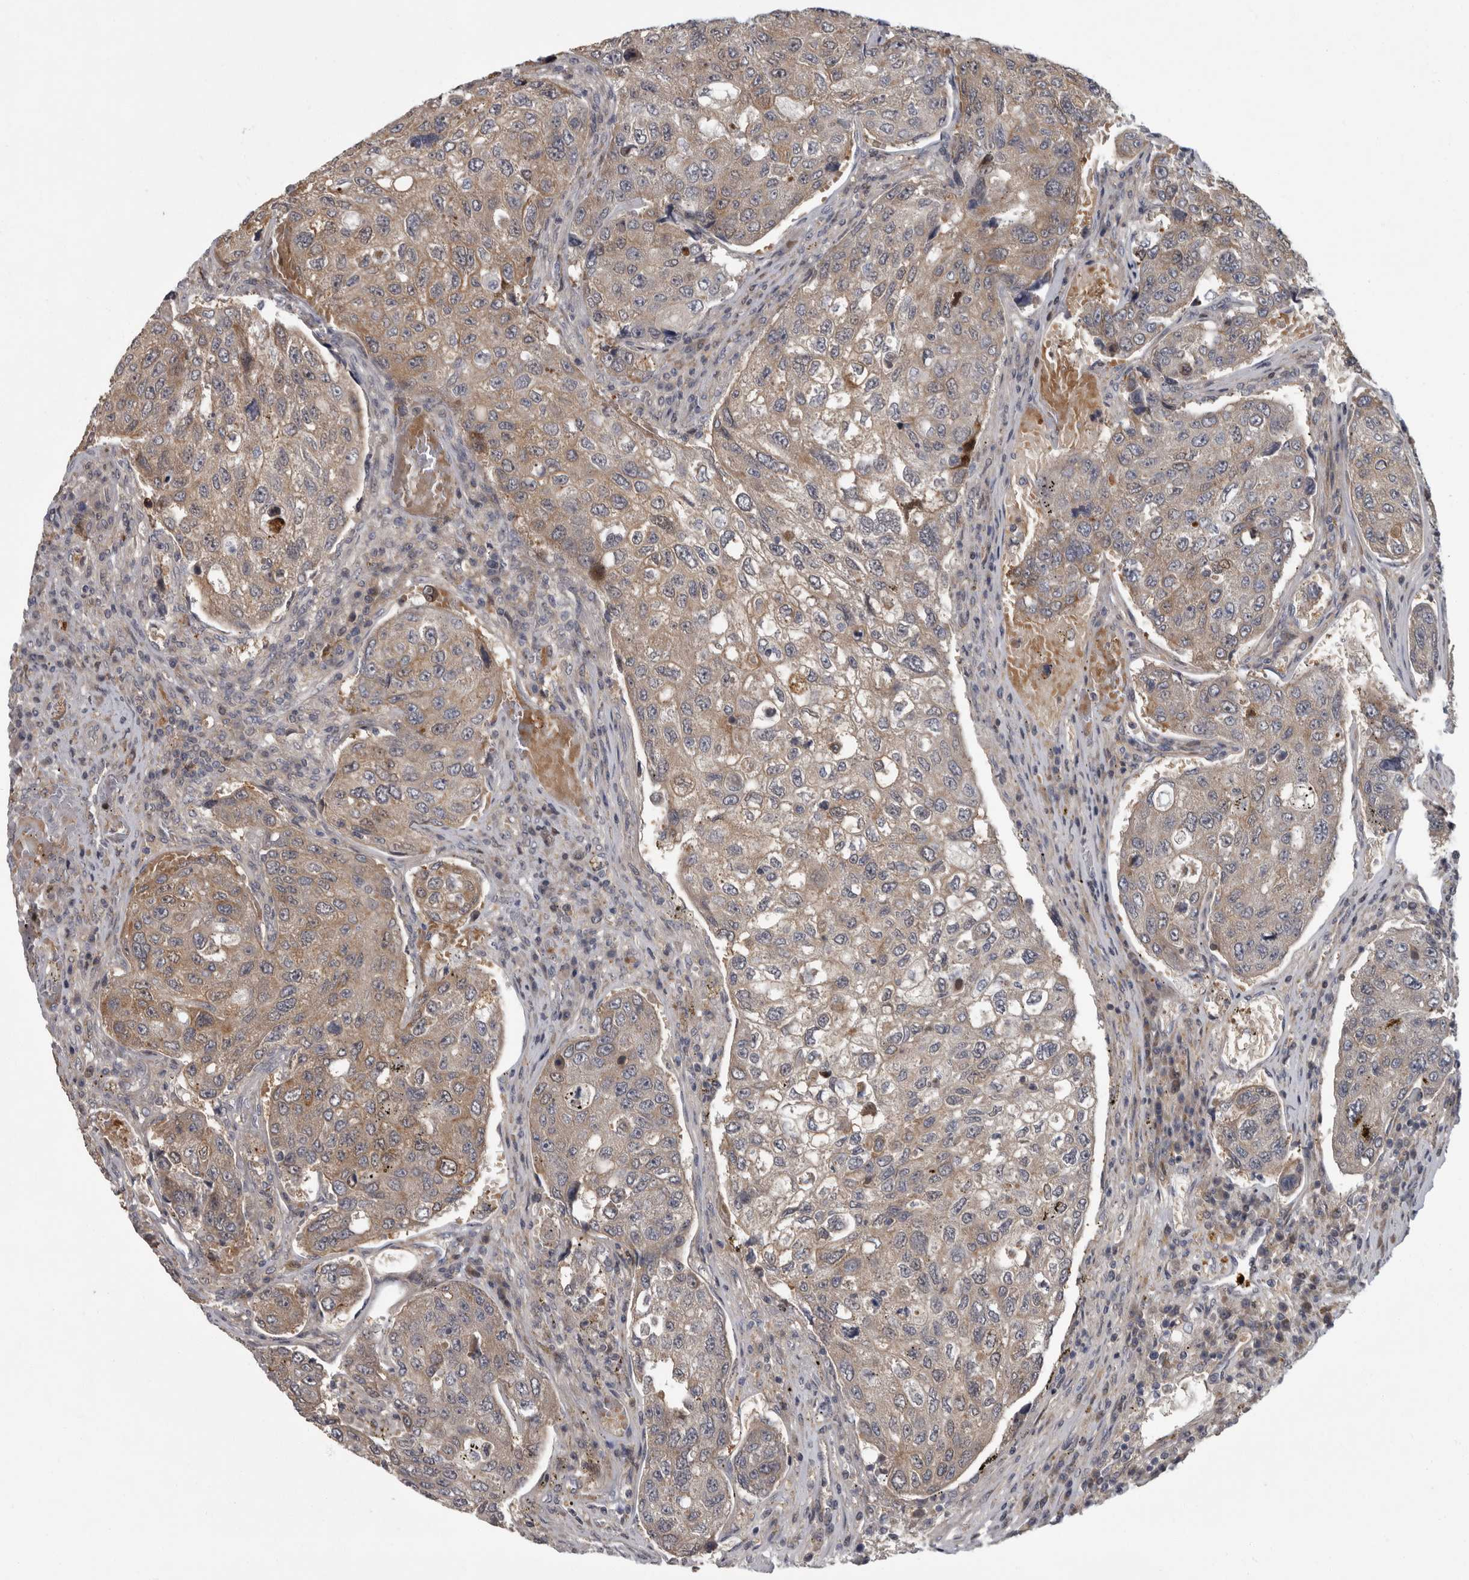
{"staining": {"intensity": "weak", "quantity": ">75%", "location": "cytoplasmic/membranous"}, "tissue": "urothelial cancer", "cell_type": "Tumor cells", "image_type": "cancer", "snomed": [{"axis": "morphology", "description": "Urothelial carcinoma, High grade"}, {"axis": "topography", "description": "Lymph node"}, {"axis": "topography", "description": "Urinary bladder"}], "caption": "The micrograph shows immunohistochemical staining of urothelial cancer. There is weak cytoplasmic/membranous staining is appreciated in about >75% of tumor cells.", "gene": "PDE7A", "patient": {"sex": "male", "age": 51}}